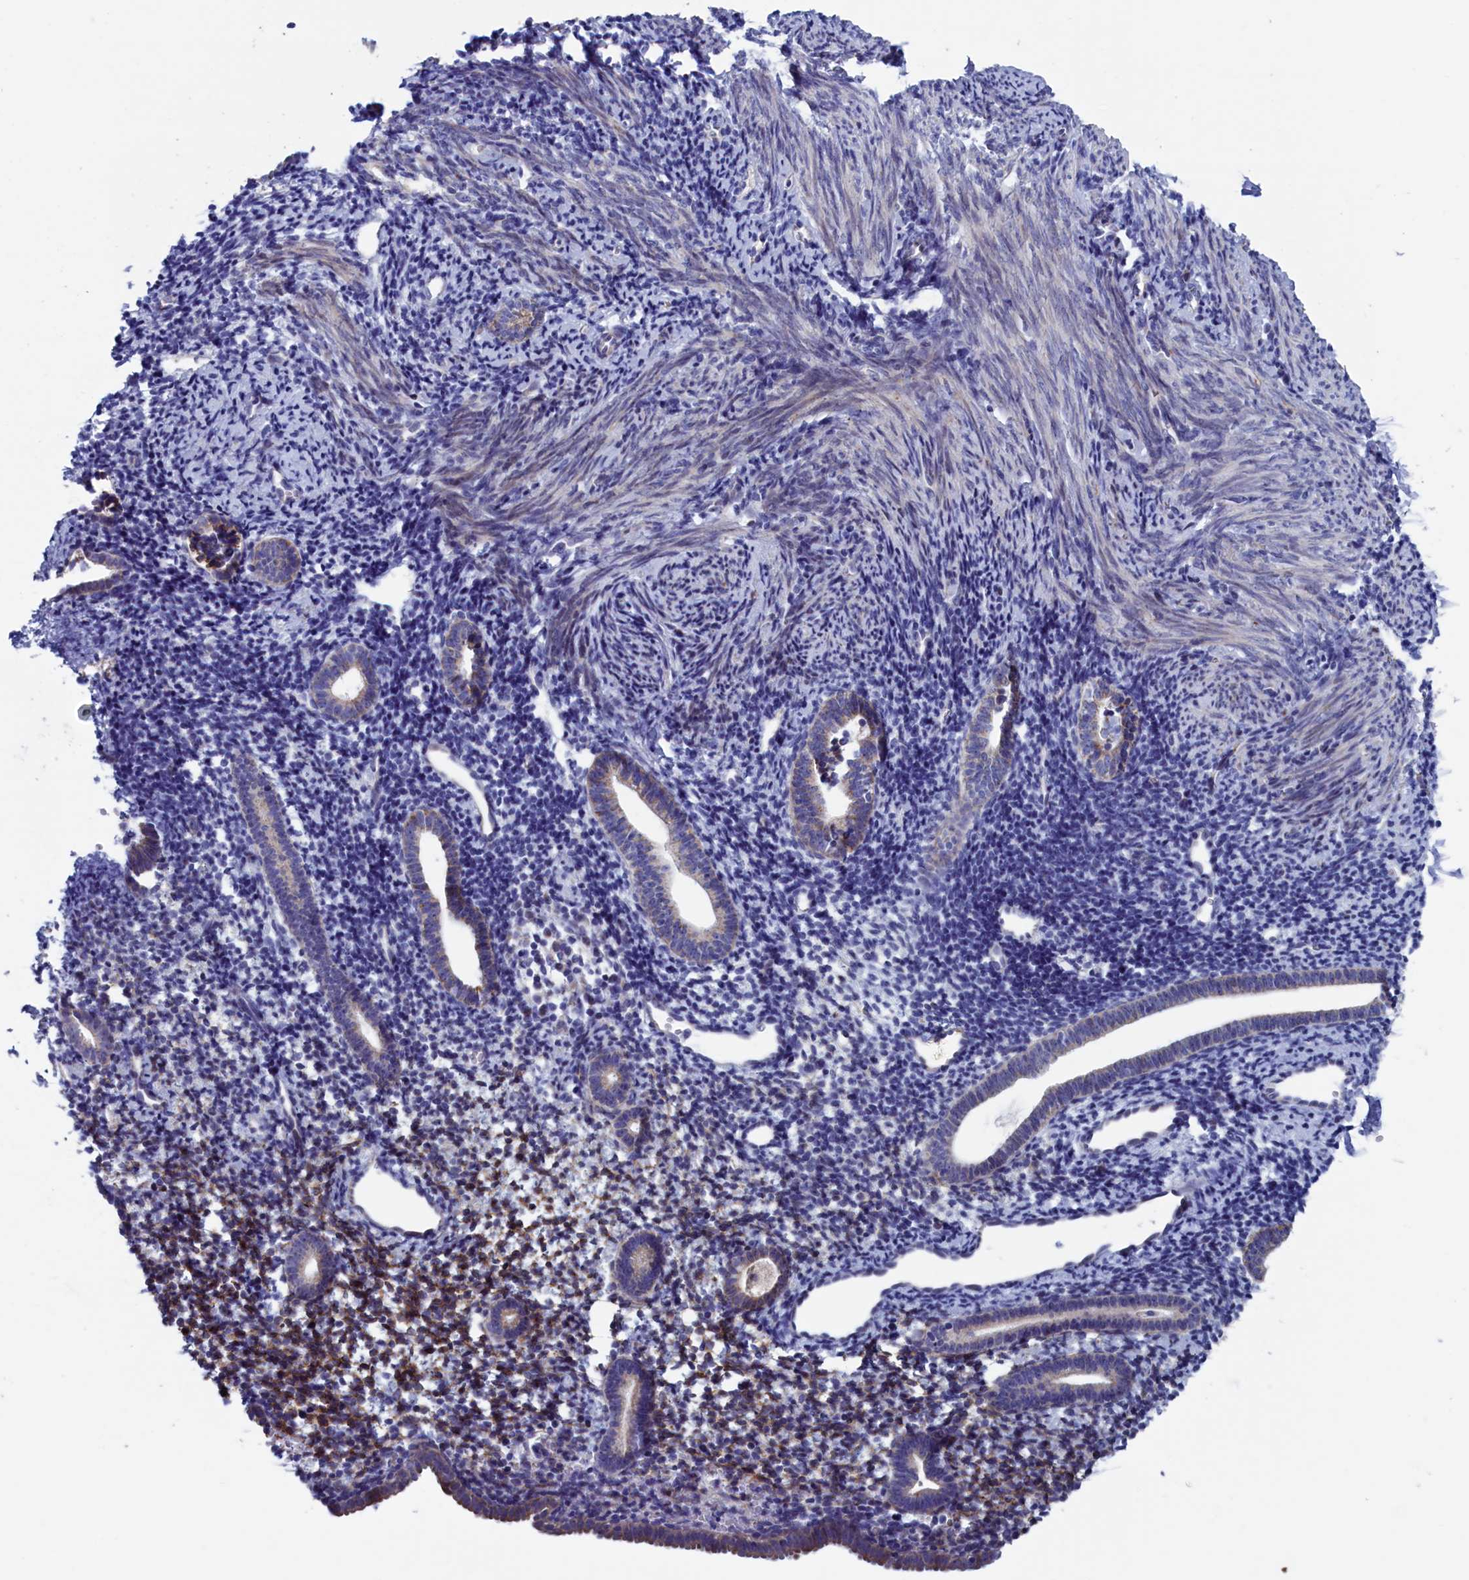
{"staining": {"intensity": "moderate", "quantity": "<25%", "location": "cytoplasmic/membranous"}, "tissue": "endometrium", "cell_type": "Cells in endometrial stroma", "image_type": "normal", "snomed": [{"axis": "morphology", "description": "Normal tissue, NOS"}, {"axis": "topography", "description": "Endometrium"}], "caption": "High-magnification brightfield microscopy of unremarkable endometrium stained with DAB (3,3'-diaminobenzidine) (brown) and counterstained with hematoxylin (blue). cells in endometrial stroma exhibit moderate cytoplasmic/membranous staining is appreciated in approximately<25% of cells.", "gene": "NIBAN3", "patient": {"sex": "female", "age": 56}}